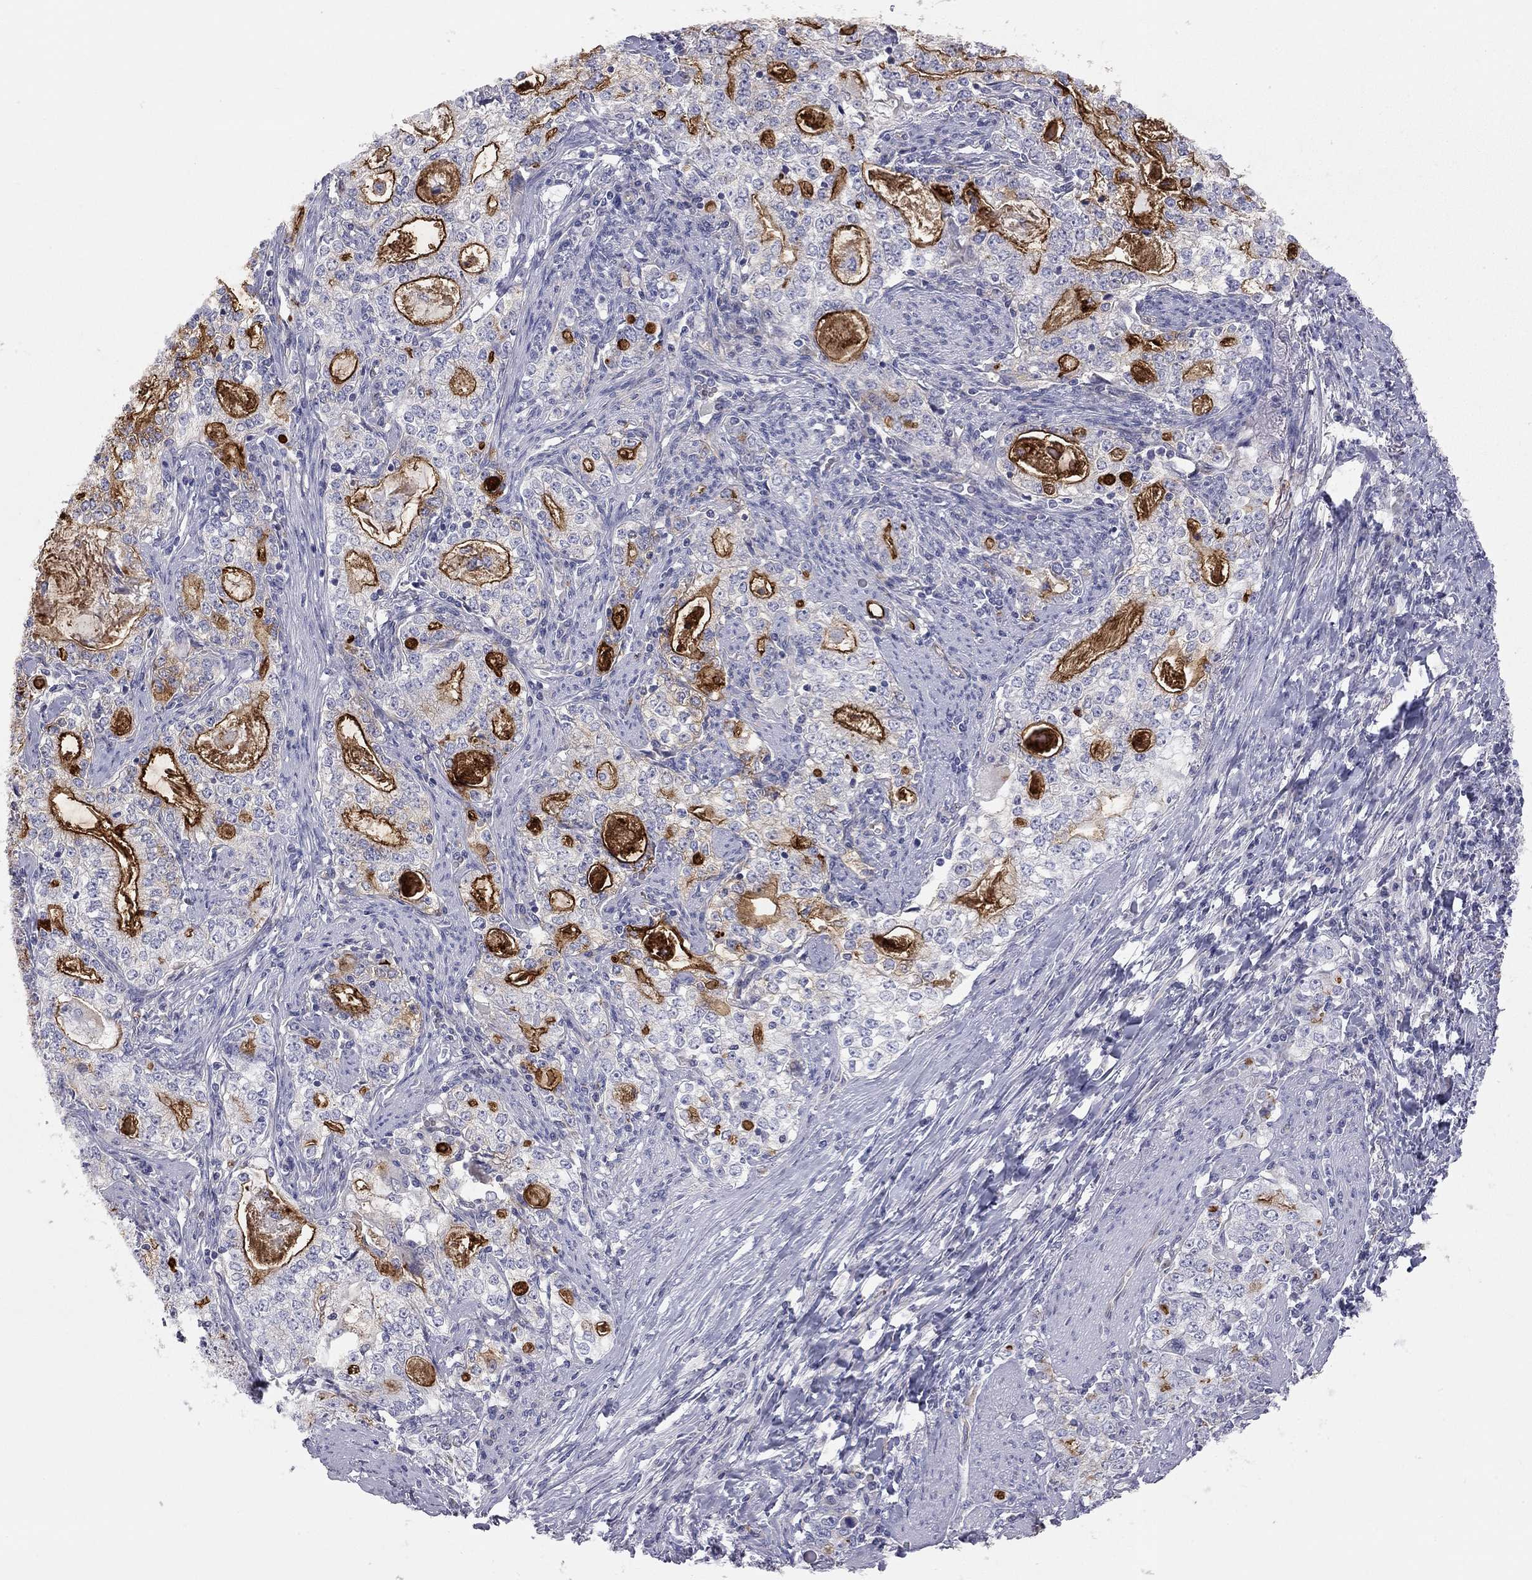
{"staining": {"intensity": "strong", "quantity": "25%-75%", "location": "cytoplasmic/membranous"}, "tissue": "stomach cancer", "cell_type": "Tumor cells", "image_type": "cancer", "snomed": [{"axis": "morphology", "description": "Adenocarcinoma, NOS"}, {"axis": "topography", "description": "Stomach, lower"}], "caption": "Immunohistochemical staining of stomach cancer (adenocarcinoma) reveals high levels of strong cytoplasmic/membranous staining in approximately 25%-75% of tumor cells. The protein is shown in brown color, while the nuclei are stained blue.", "gene": "GPRC5B", "patient": {"sex": "female", "age": 72}}